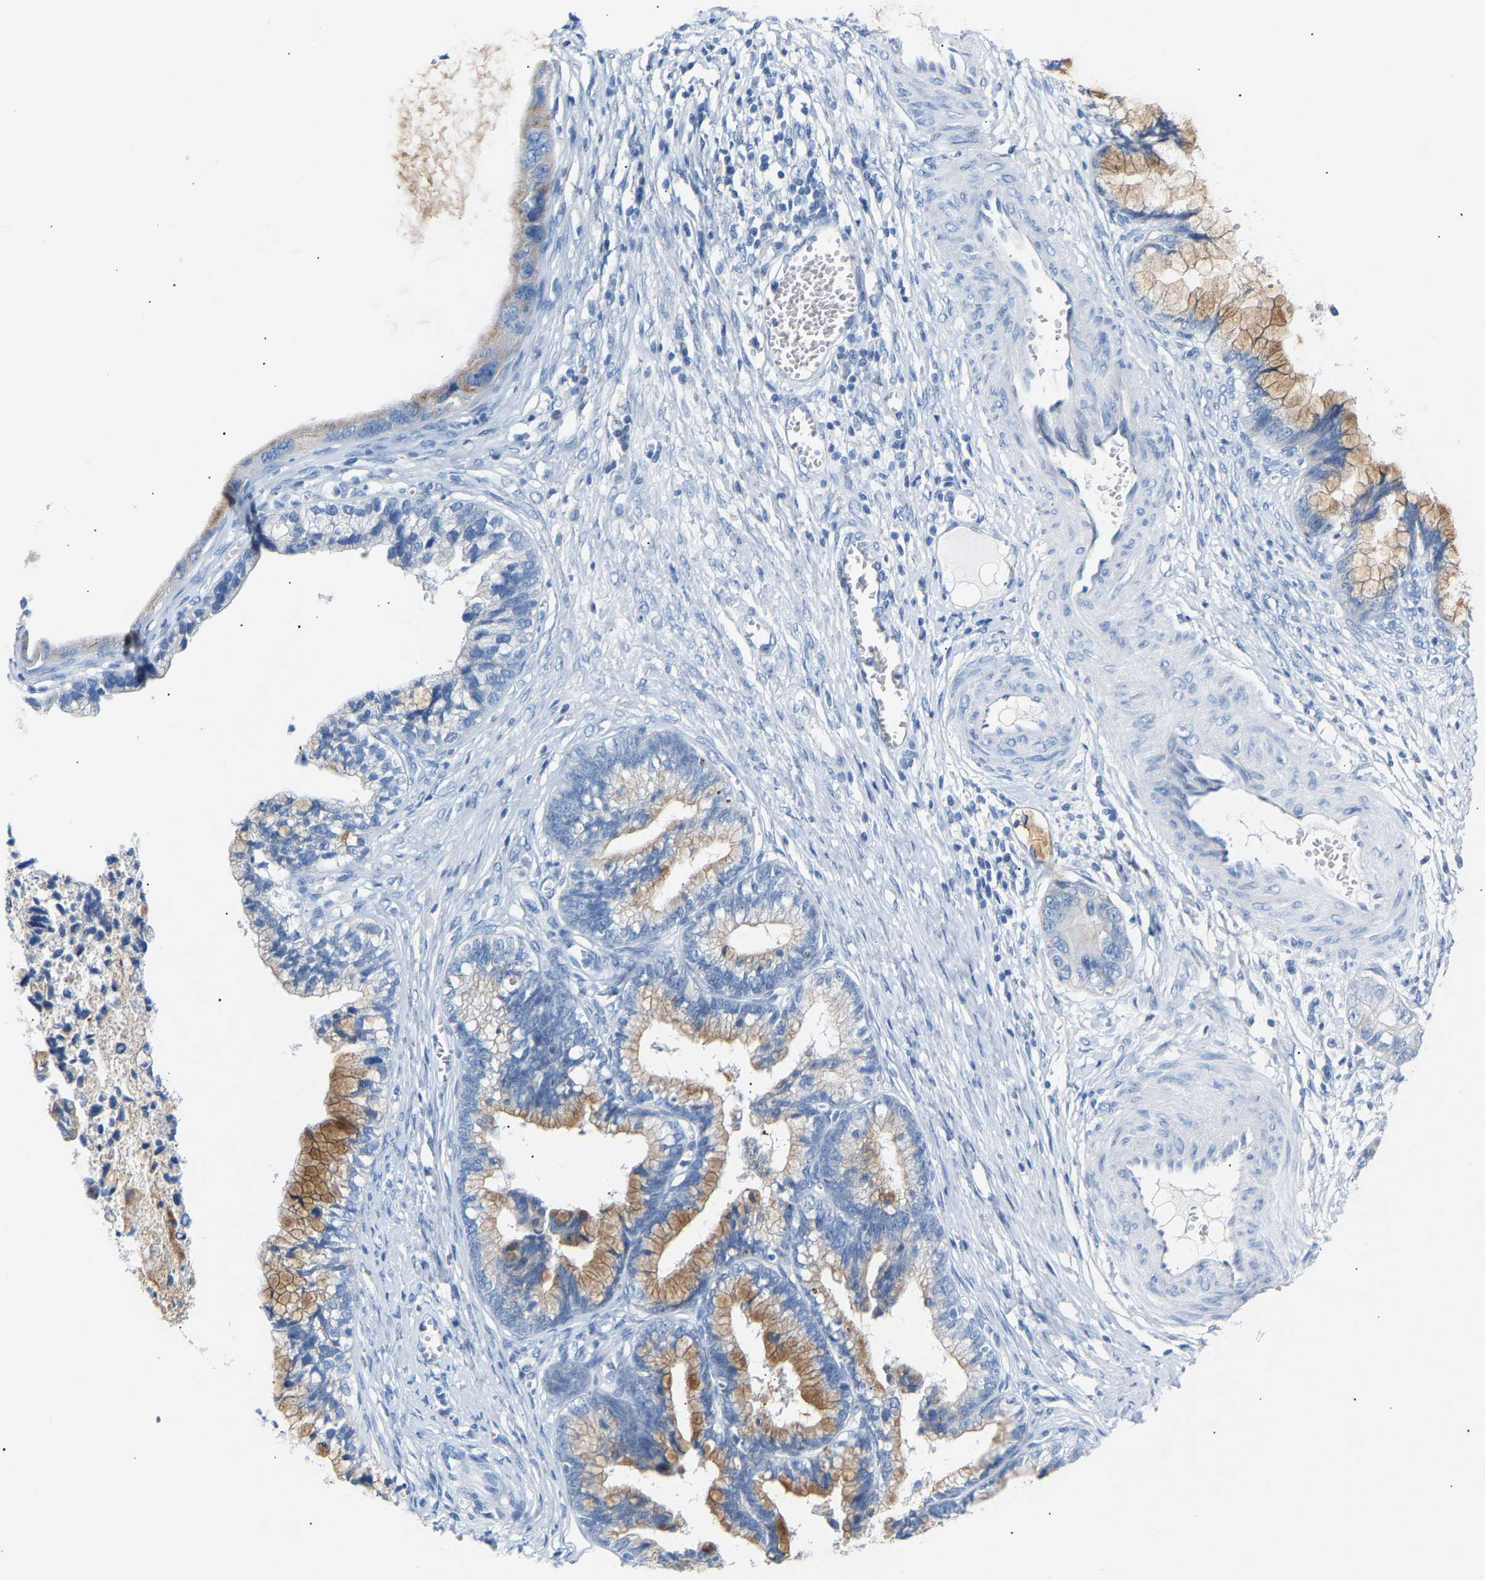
{"staining": {"intensity": "moderate", "quantity": "25%-75%", "location": "cytoplasmic/membranous"}, "tissue": "cervical cancer", "cell_type": "Tumor cells", "image_type": "cancer", "snomed": [{"axis": "morphology", "description": "Adenocarcinoma, NOS"}, {"axis": "topography", "description": "Cervix"}], "caption": "An image of adenocarcinoma (cervical) stained for a protein reveals moderate cytoplasmic/membranous brown staining in tumor cells.", "gene": "PEX1", "patient": {"sex": "female", "age": 44}}